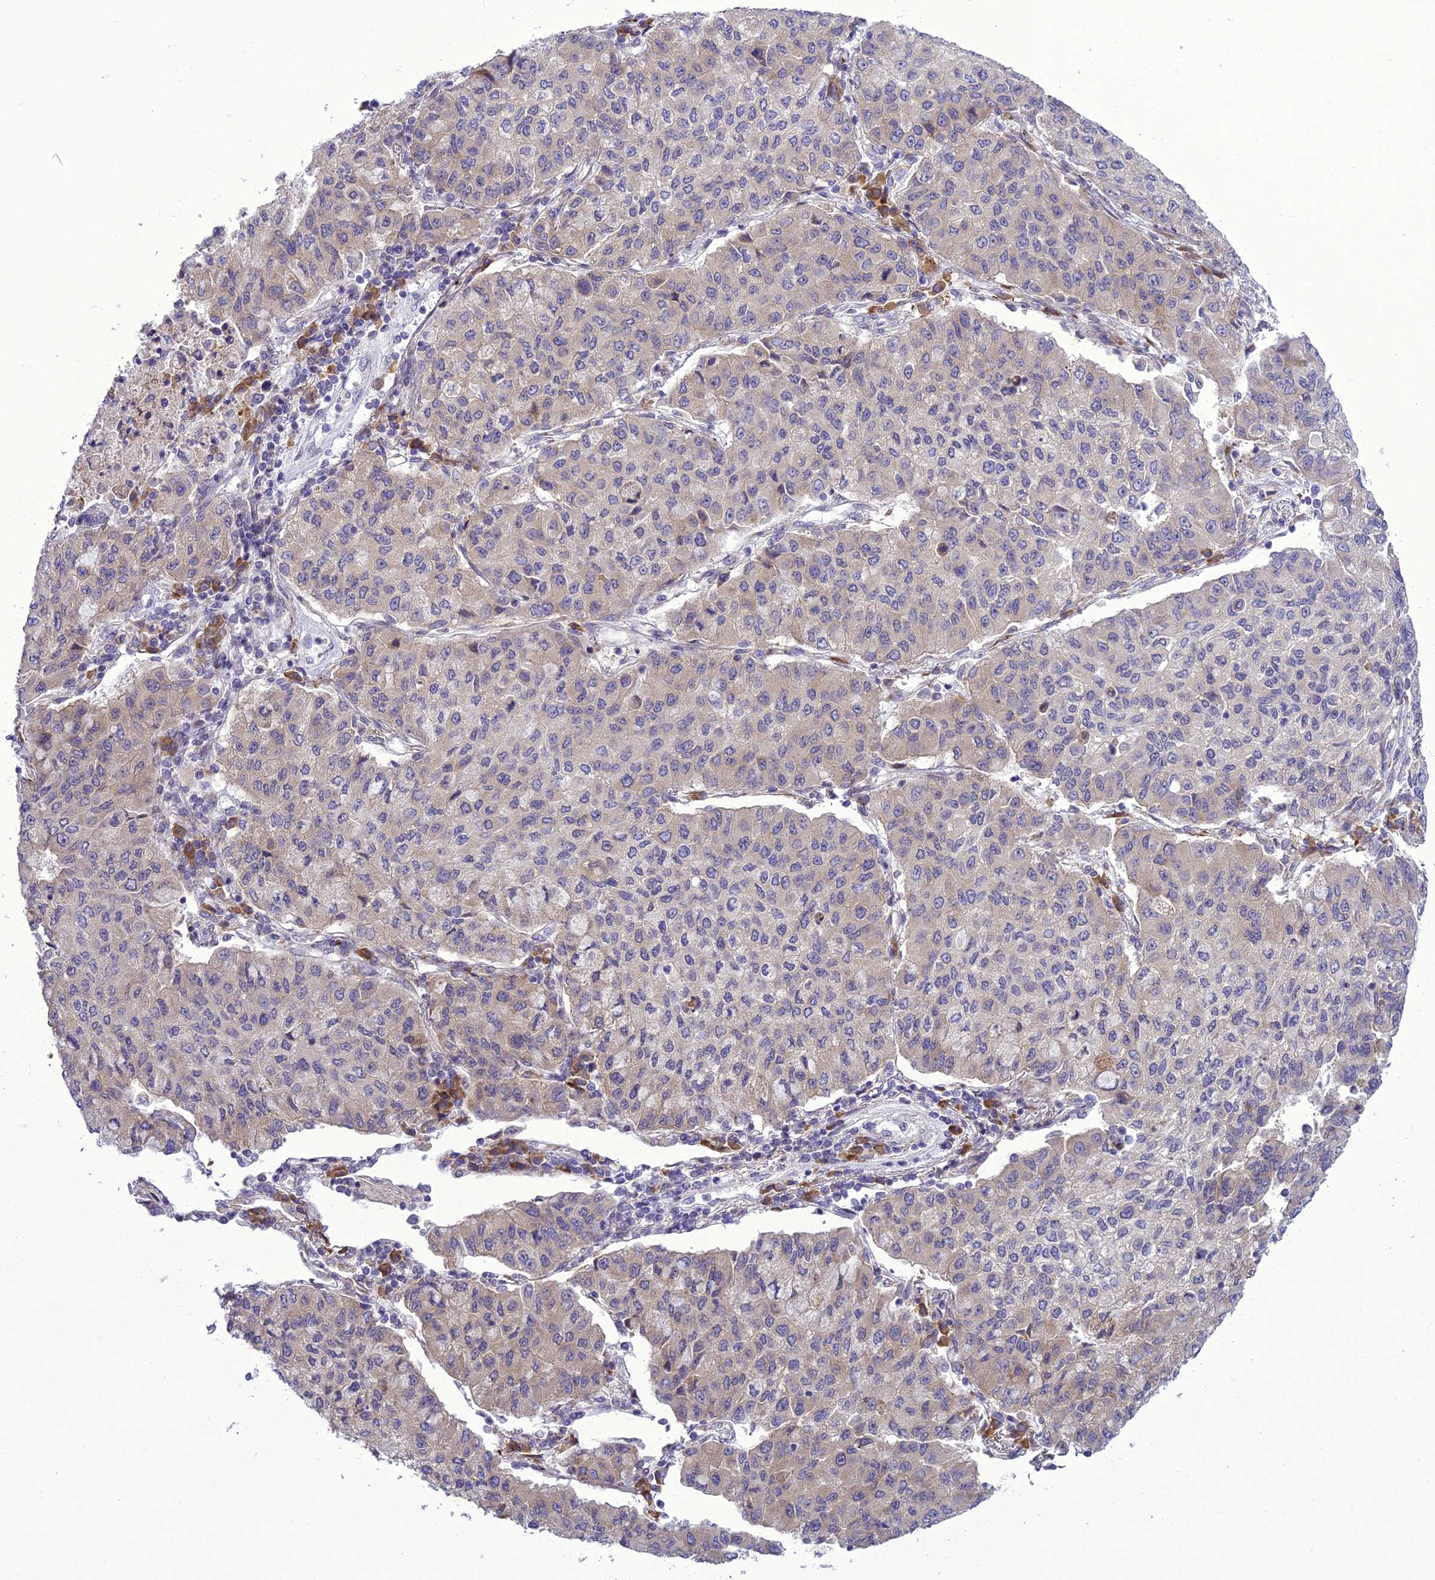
{"staining": {"intensity": "weak", "quantity": "25%-75%", "location": "cytoplasmic/membranous"}, "tissue": "lung cancer", "cell_type": "Tumor cells", "image_type": "cancer", "snomed": [{"axis": "morphology", "description": "Squamous cell carcinoma, NOS"}, {"axis": "topography", "description": "Lung"}], "caption": "Human lung cancer stained for a protein (brown) displays weak cytoplasmic/membranous positive staining in approximately 25%-75% of tumor cells.", "gene": "NEURL2", "patient": {"sex": "male", "age": 74}}